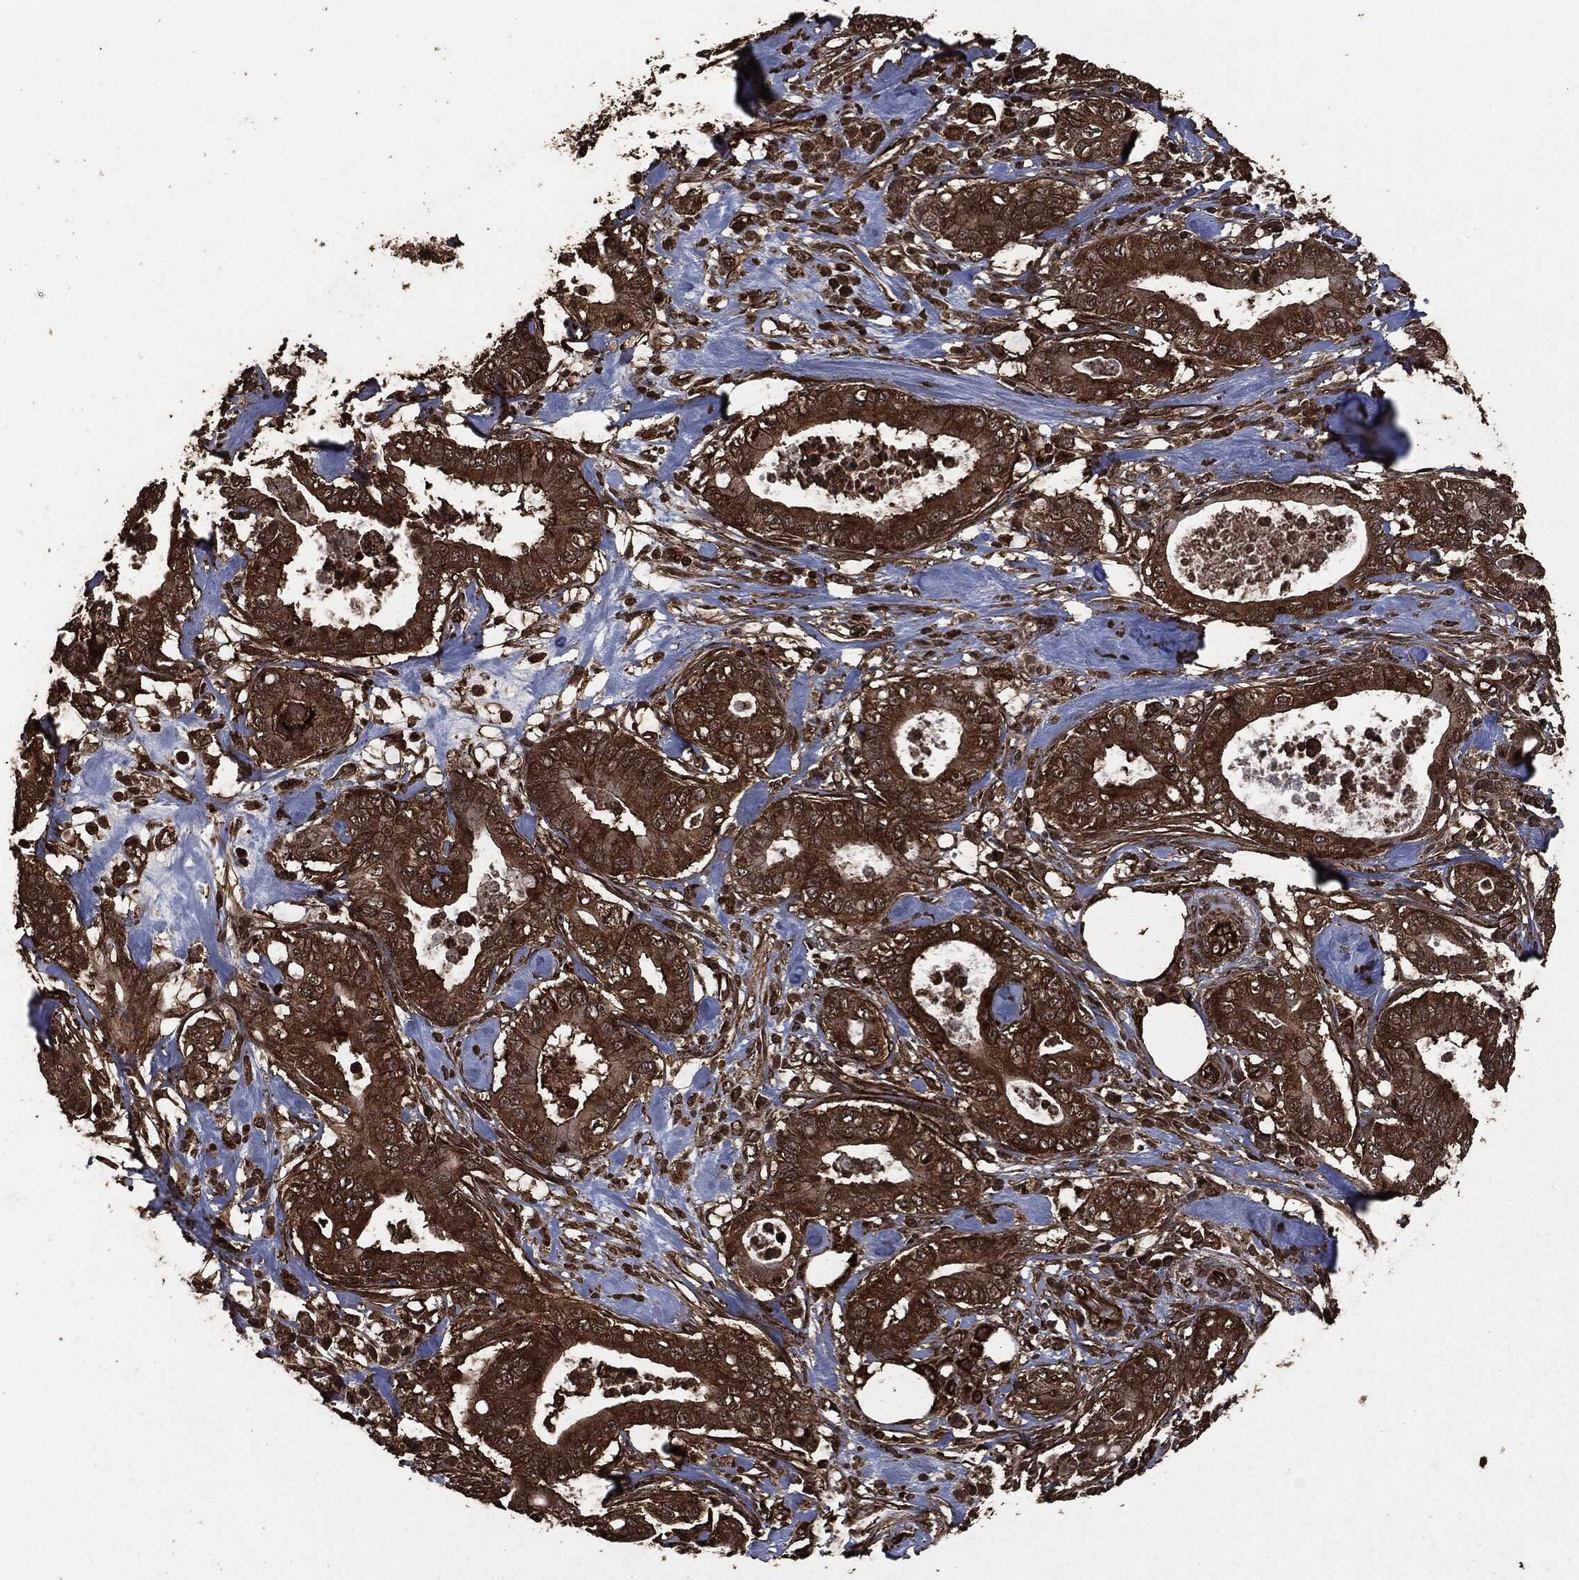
{"staining": {"intensity": "strong", "quantity": ">75%", "location": "cytoplasmic/membranous"}, "tissue": "pancreatic cancer", "cell_type": "Tumor cells", "image_type": "cancer", "snomed": [{"axis": "morphology", "description": "Adenocarcinoma, NOS"}, {"axis": "topography", "description": "Pancreas"}], "caption": "Approximately >75% of tumor cells in pancreatic adenocarcinoma reveal strong cytoplasmic/membranous protein positivity as visualized by brown immunohistochemical staining.", "gene": "HRAS", "patient": {"sex": "male", "age": 71}}